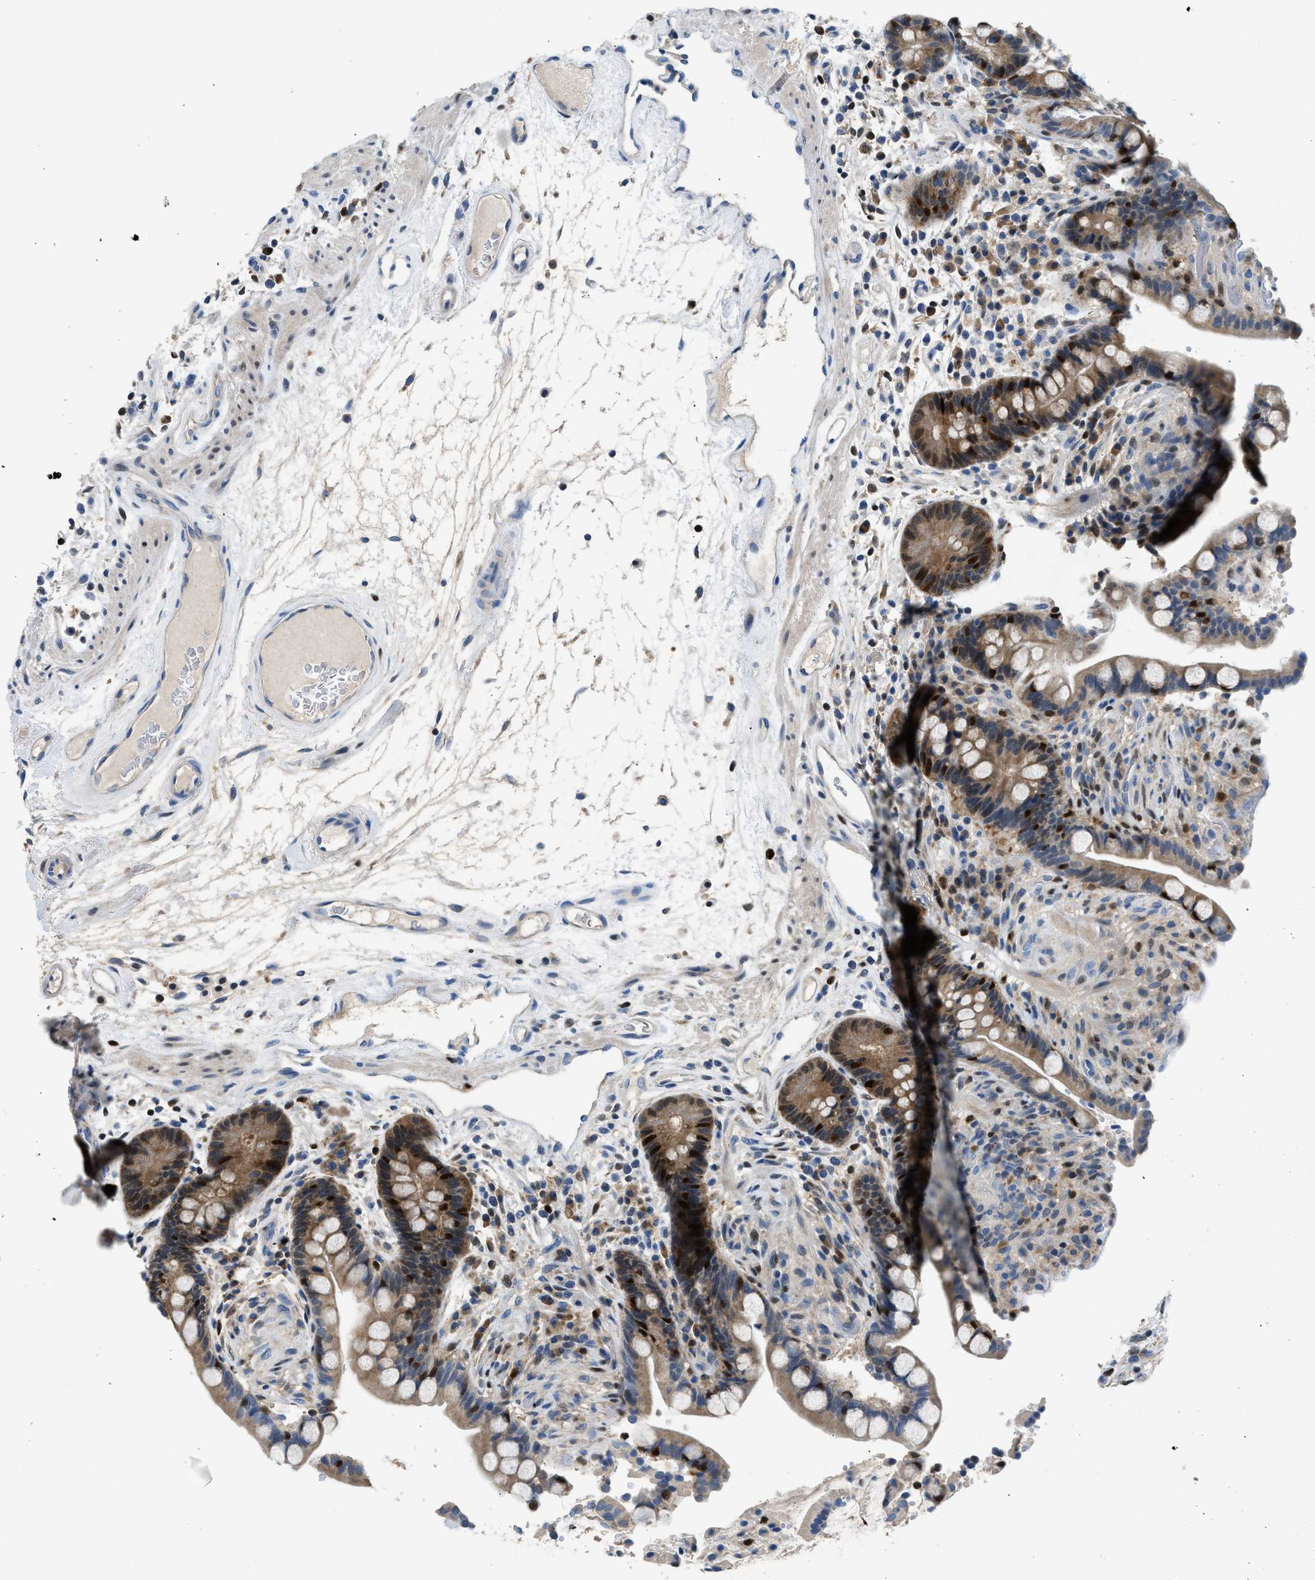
{"staining": {"intensity": "negative", "quantity": "none", "location": "none"}, "tissue": "colon", "cell_type": "Endothelial cells", "image_type": "normal", "snomed": [{"axis": "morphology", "description": "Normal tissue, NOS"}, {"axis": "topography", "description": "Colon"}], "caption": "Micrograph shows no protein staining in endothelial cells of unremarkable colon. (Brightfield microscopy of DAB (3,3'-diaminobenzidine) IHC at high magnification).", "gene": "TOX", "patient": {"sex": "male", "age": 73}}